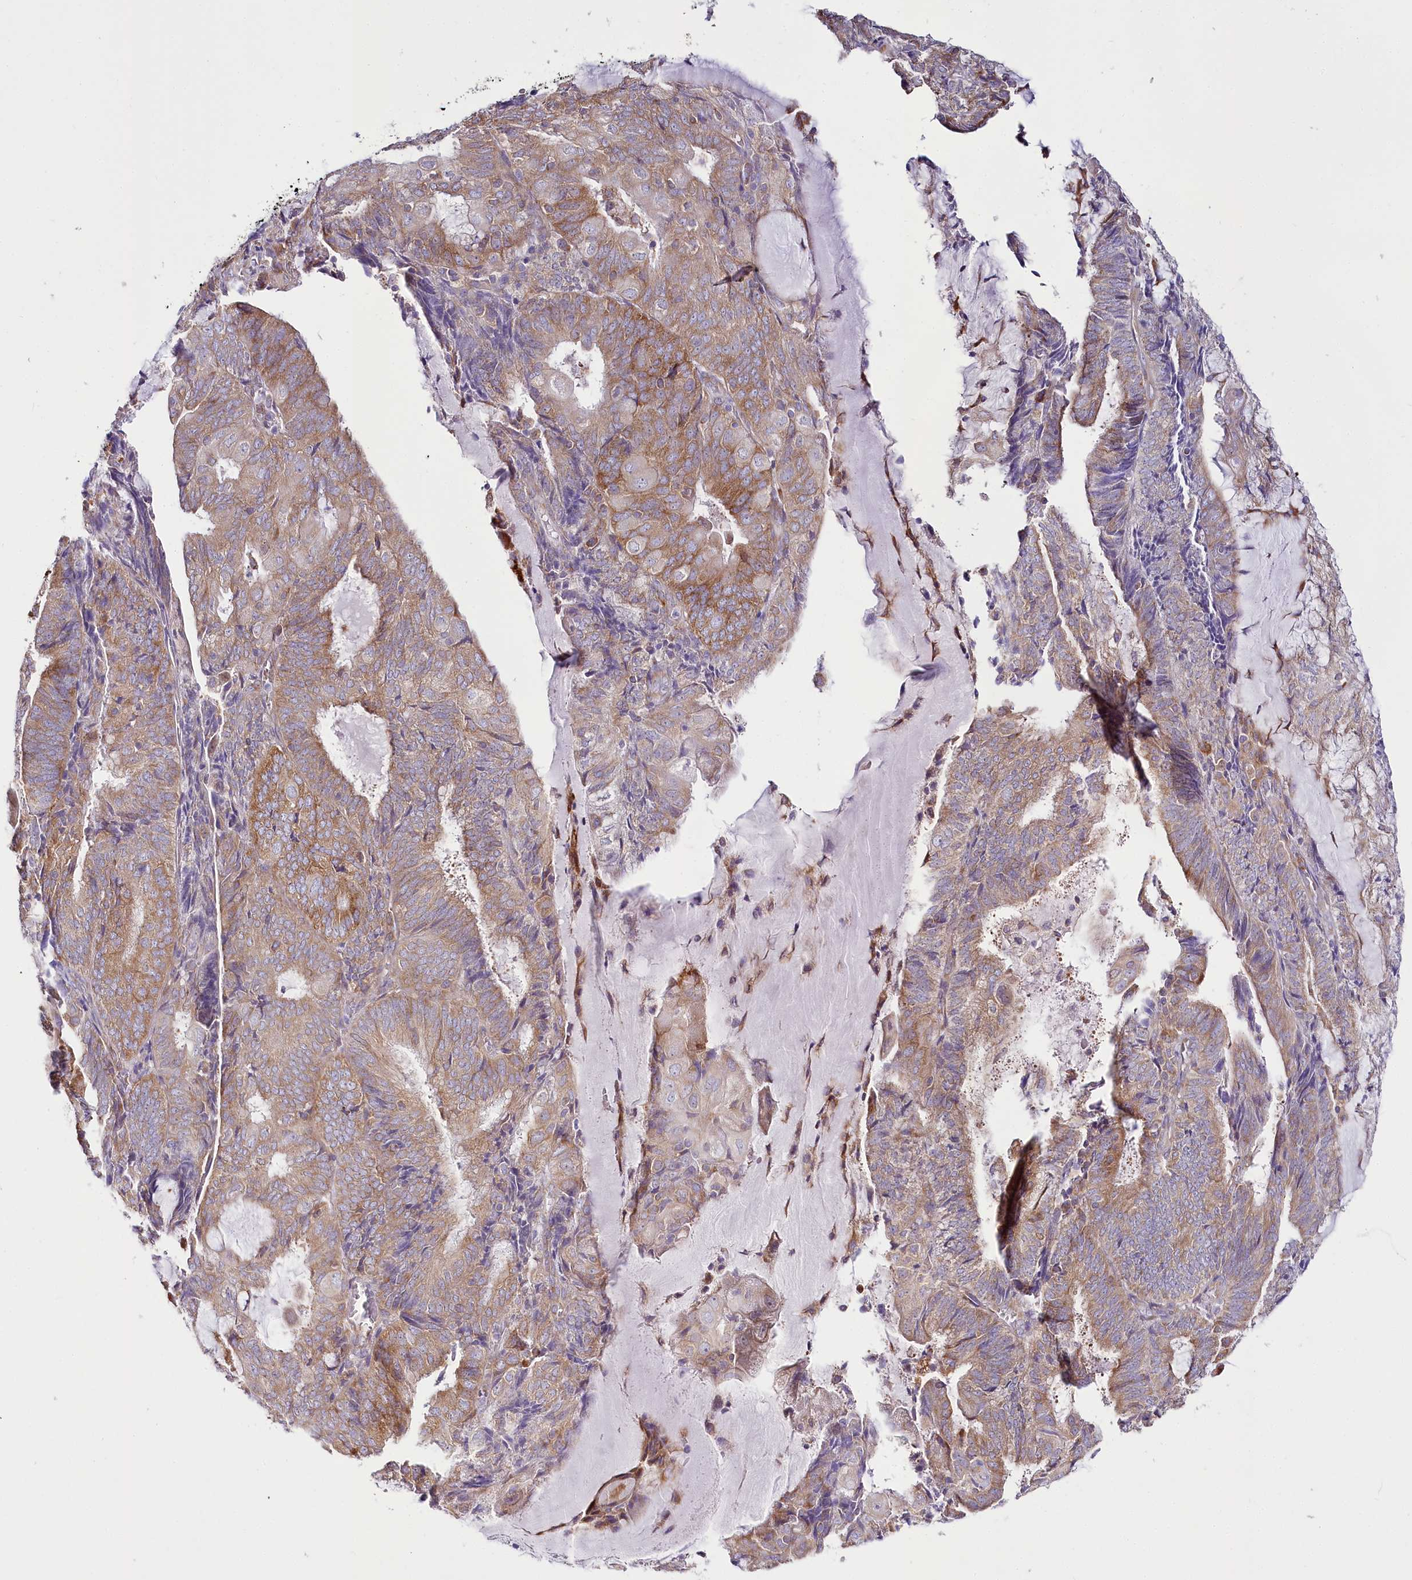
{"staining": {"intensity": "moderate", "quantity": ">75%", "location": "cytoplasmic/membranous"}, "tissue": "endometrial cancer", "cell_type": "Tumor cells", "image_type": "cancer", "snomed": [{"axis": "morphology", "description": "Adenocarcinoma, NOS"}, {"axis": "topography", "description": "Endometrium"}], "caption": "A medium amount of moderate cytoplasmic/membranous staining is identified in approximately >75% of tumor cells in endometrial adenocarcinoma tissue.", "gene": "THUMPD3", "patient": {"sex": "female", "age": 81}}